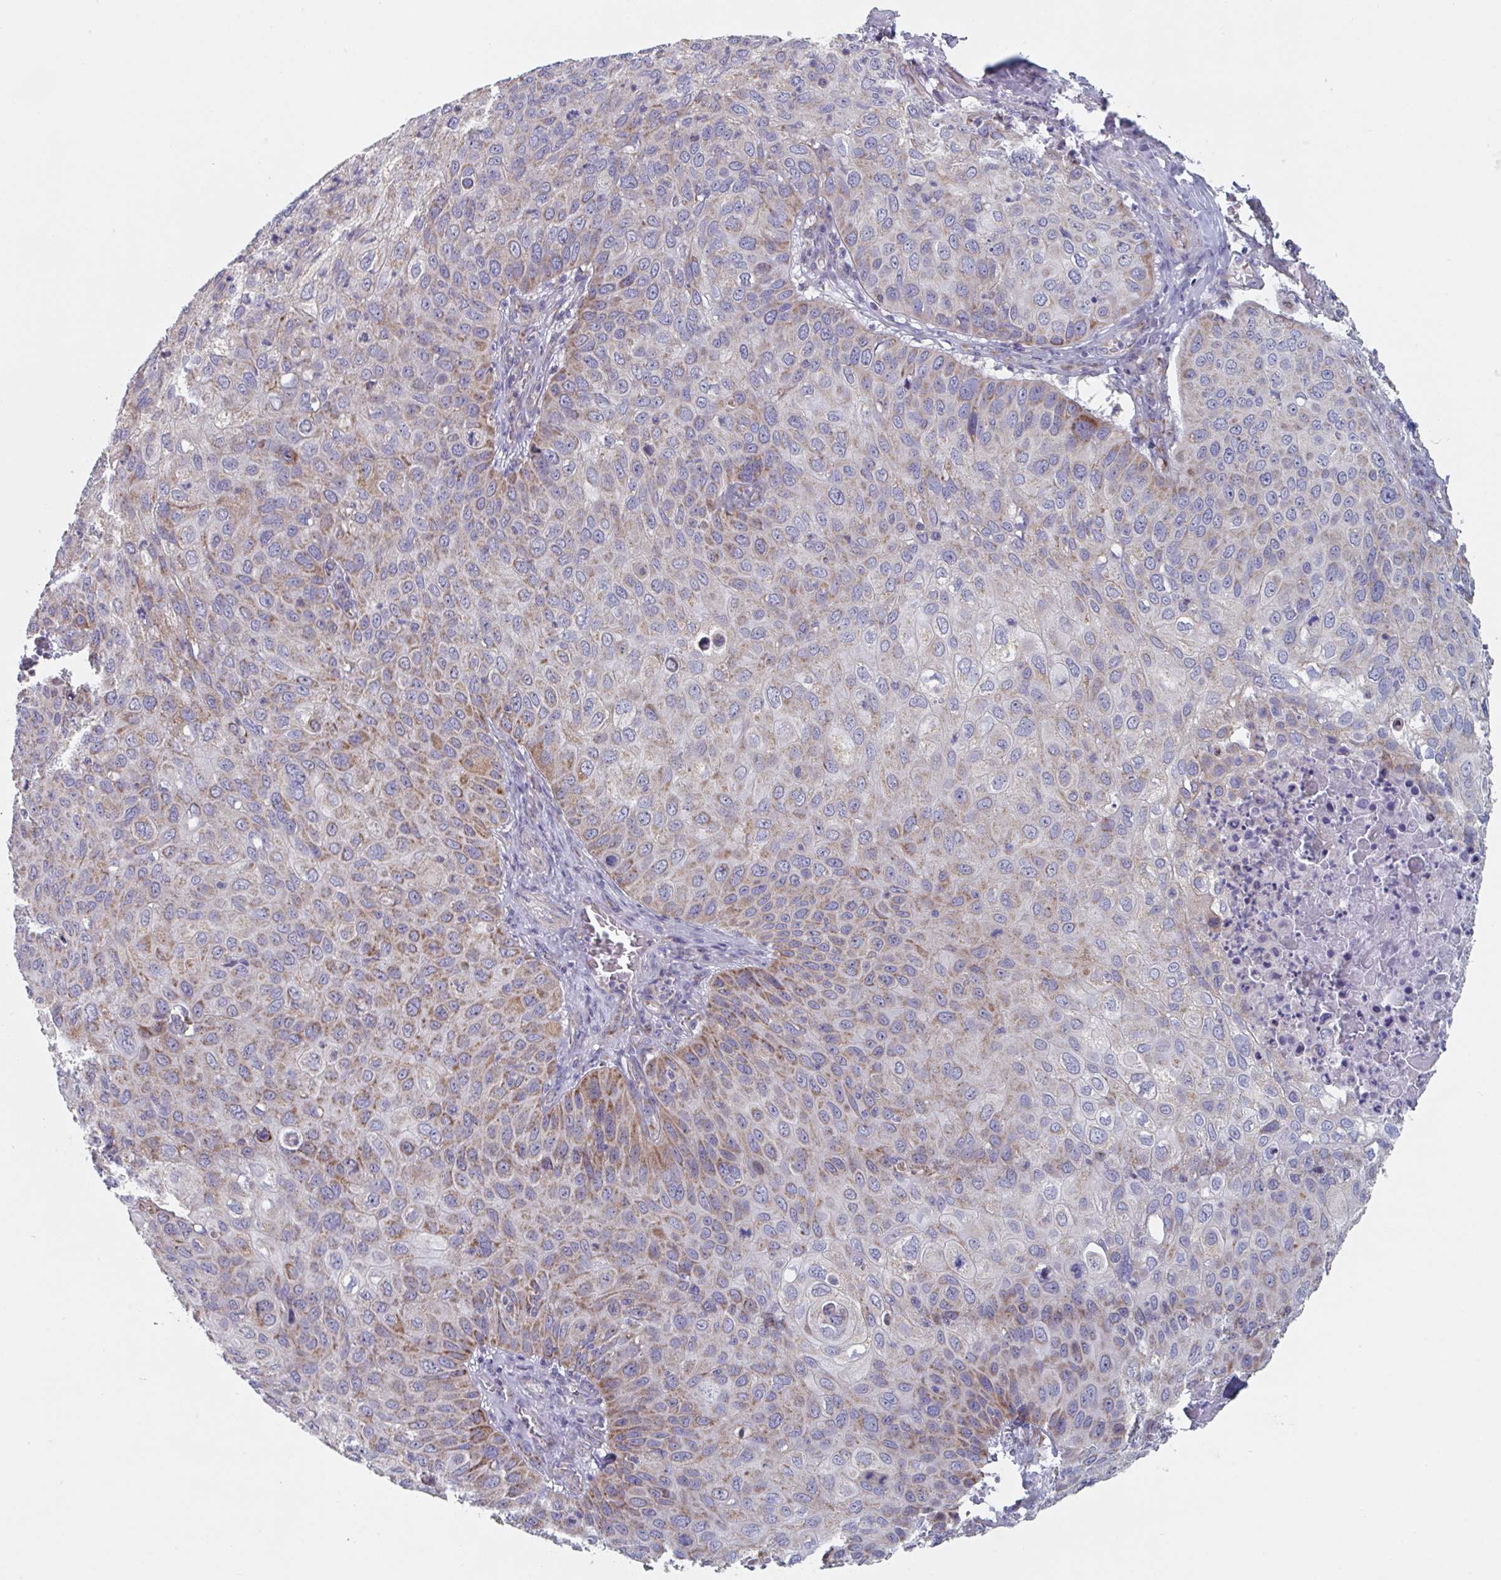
{"staining": {"intensity": "weak", "quantity": "25%-75%", "location": "cytoplasmic/membranous"}, "tissue": "skin cancer", "cell_type": "Tumor cells", "image_type": "cancer", "snomed": [{"axis": "morphology", "description": "Squamous cell carcinoma, NOS"}, {"axis": "topography", "description": "Skin"}], "caption": "This histopathology image exhibits immunohistochemistry staining of squamous cell carcinoma (skin), with low weak cytoplasmic/membranous staining in approximately 25%-75% of tumor cells.", "gene": "MRPL53", "patient": {"sex": "male", "age": 87}}